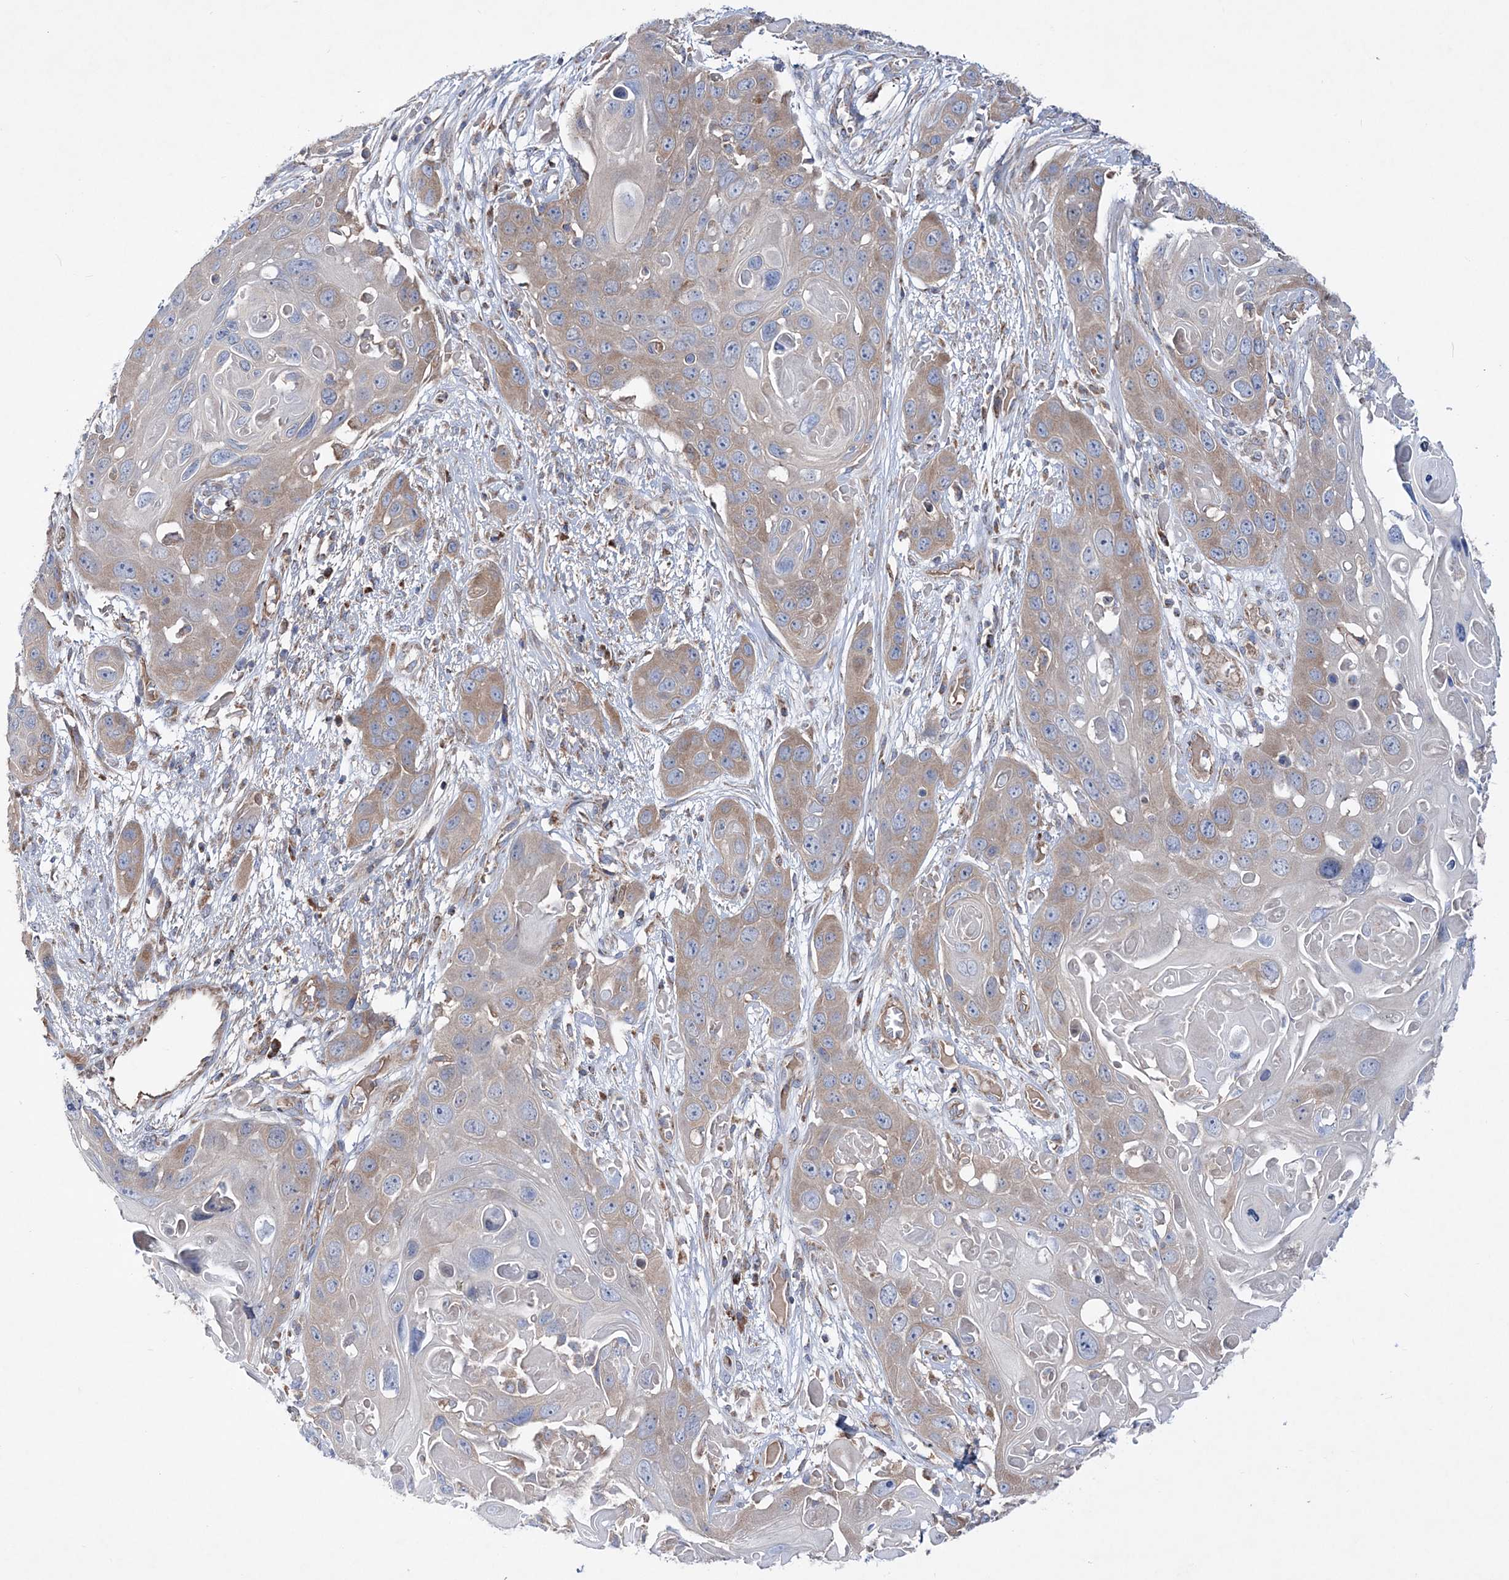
{"staining": {"intensity": "weak", "quantity": "25%-75%", "location": "cytoplasmic/membranous"}, "tissue": "skin cancer", "cell_type": "Tumor cells", "image_type": "cancer", "snomed": [{"axis": "morphology", "description": "Squamous cell carcinoma, NOS"}, {"axis": "topography", "description": "Skin"}], "caption": "This micrograph displays immunohistochemistry (IHC) staining of squamous cell carcinoma (skin), with low weak cytoplasmic/membranous staining in about 25%-75% of tumor cells.", "gene": "NGLY1", "patient": {"sex": "male", "age": 55}}